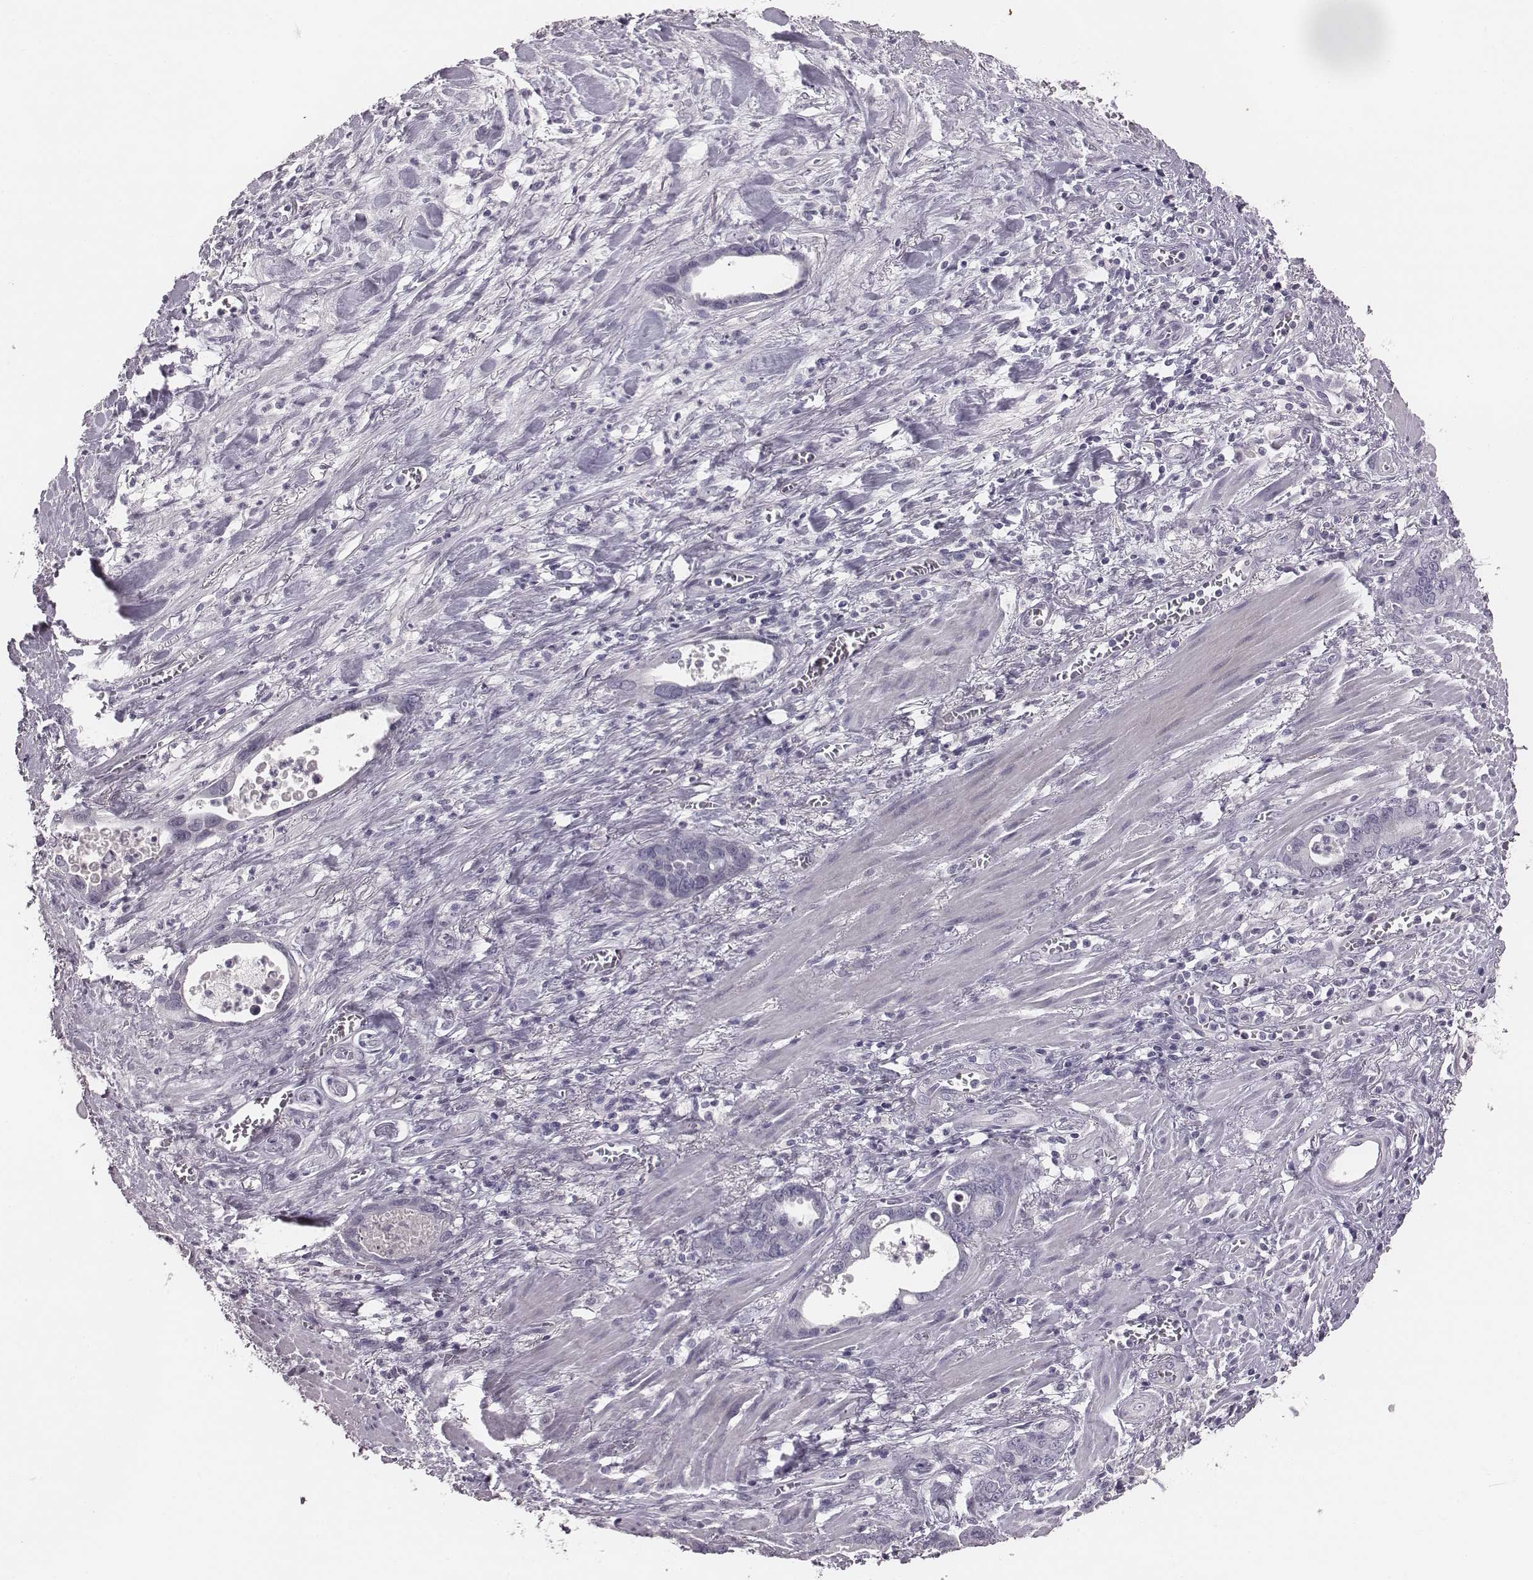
{"staining": {"intensity": "negative", "quantity": "none", "location": "none"}, "tissue": "stomach cancer", "cell_type": "Tumor cells", "image_type": "cancer", "snomed": [{"axis": "morphology", "description": "Normal tissue, NOS"}, {"axis": "morphology", "description": "Adenocarcinoma, NOS"}, {"axis": "topography", "description": "Esophagus"}, {"axis": "topography", "description": "Stomach, upper"}], "caption": "A histopathology image of human stomach cancer is negative for staining in tumor cells.", "gene": "PDE8B", "patient": {"sex": "male", "age": 74}}